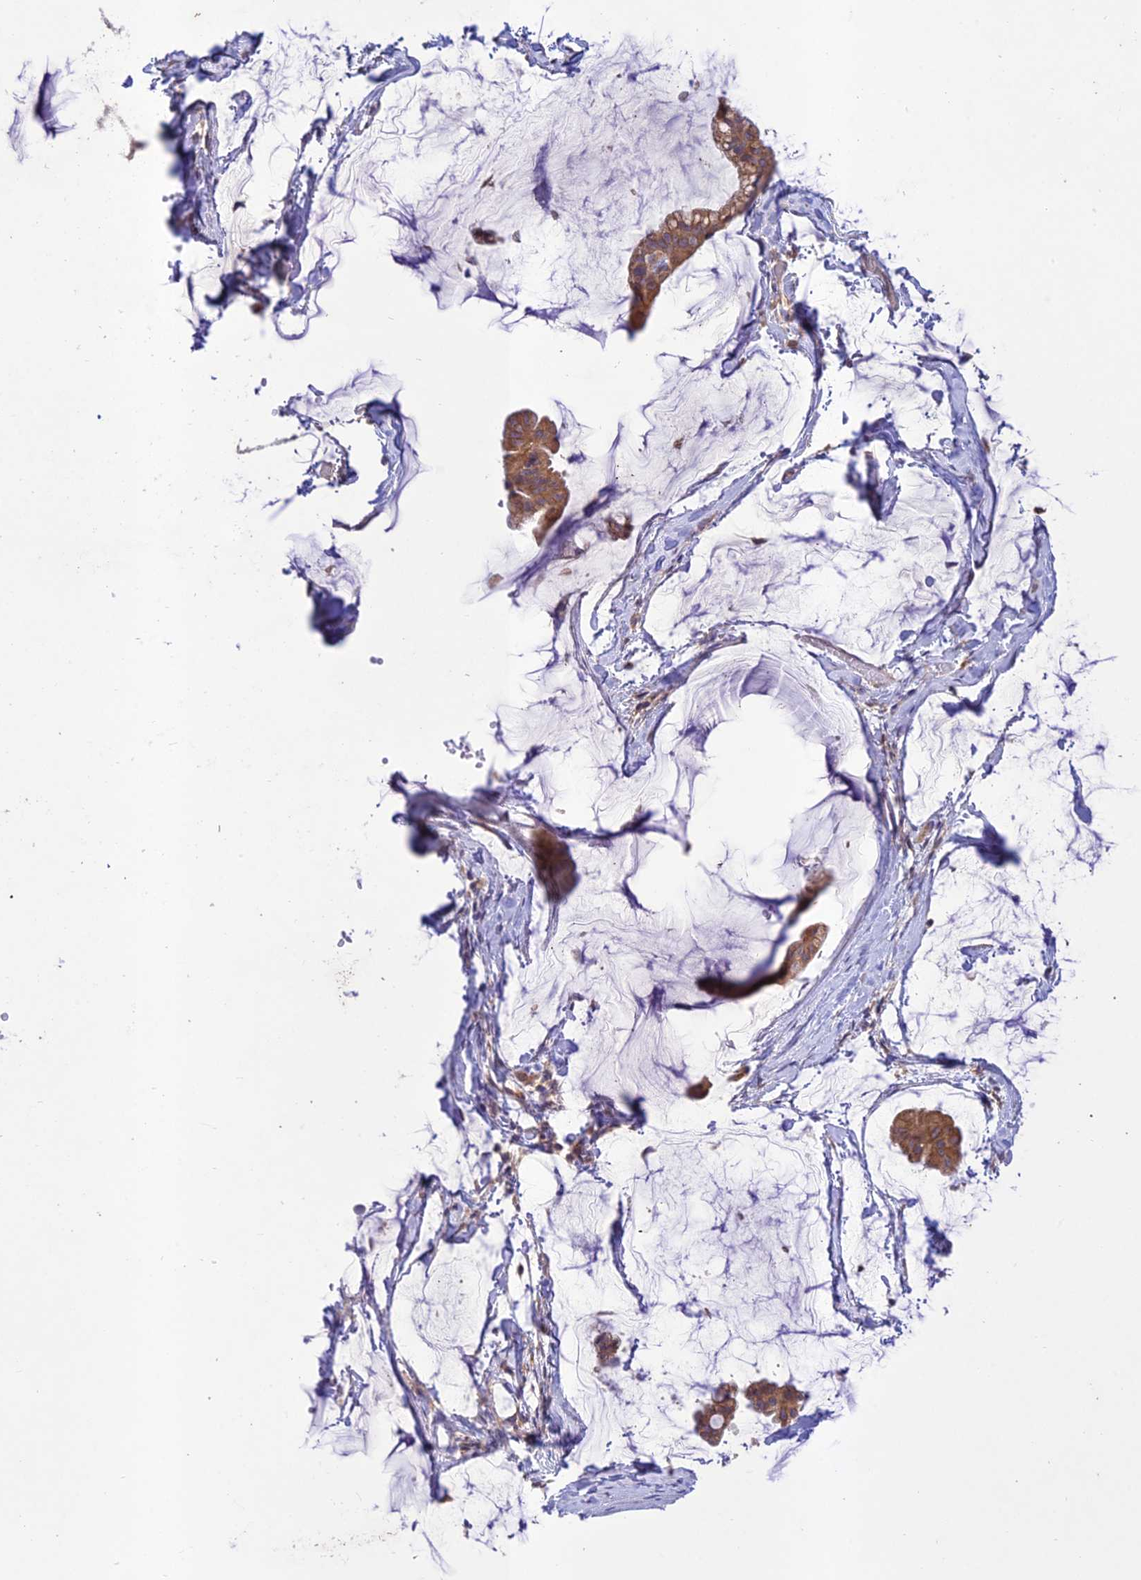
{"staining": {"intensity": "moderate", "quantity": ">75%", "location": "cytoplasmic/membranous"}, "tissue": "ovarian cancer", "cell_type": "Tumor cells", "image_type": "cancer", "snomed": [{"axis": "morphology", "description": "Cystadenocarcinoma, mucinous, NOS"}, {"axis": "topography", "description": "Ovary"}], "caption": "Immunohistochemistry (DAB) staining of human ovarian cancer (mucinous cystadenocarcinoma) displays moderate cytoplasmic/membranous protein positivity in about >75% of tumor cells.", "gene": "TMEM259", "patient": {"sex": "female", "age": 73}}